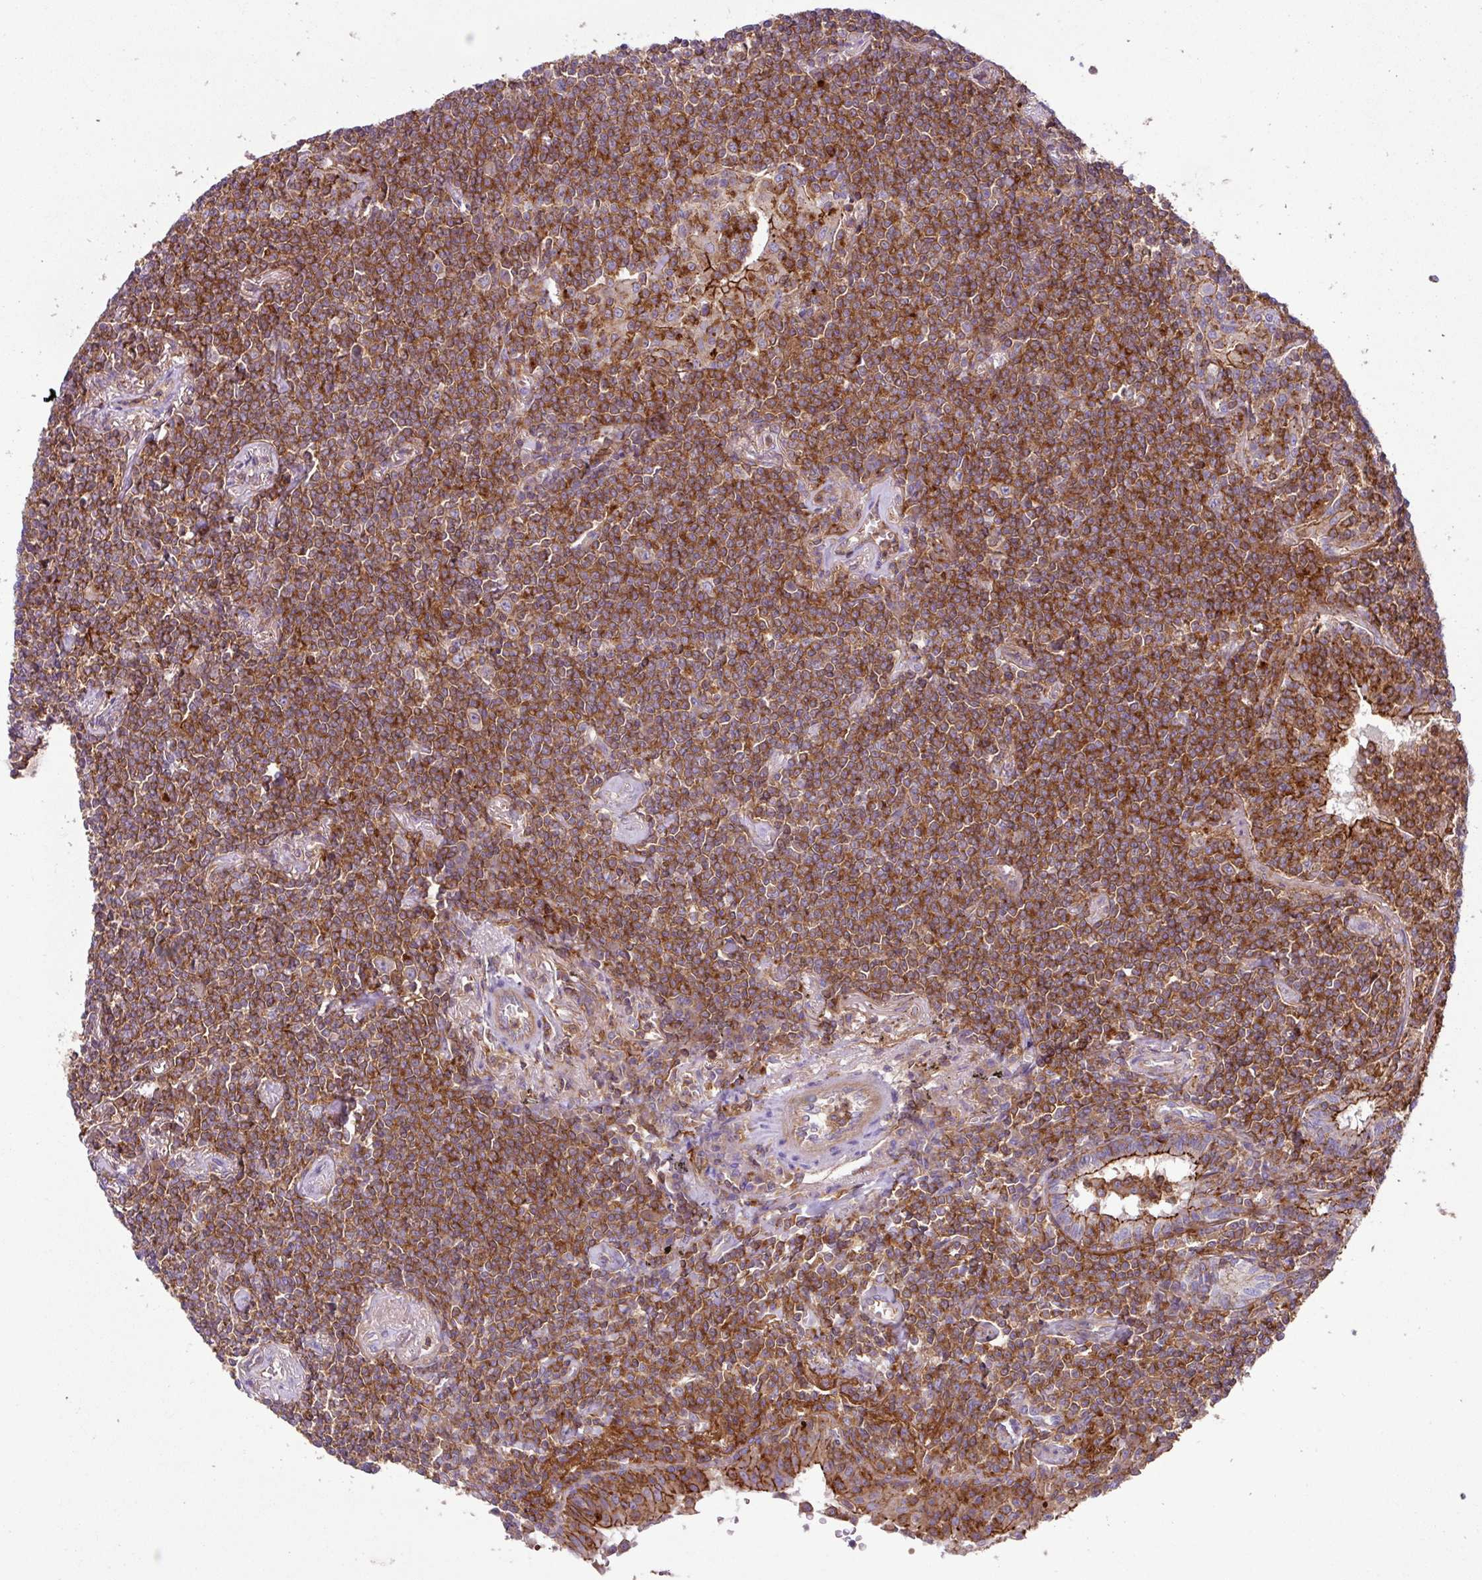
{"staining": {"intensity": "strong", "quantity": ">75%", "location": "cytoplasmic/membranous"}, "tissue": "lymphoma", "cell_type": "Tumor cells", "image_type": "cancer", "snomed": [{"axis": "morphology", "description": "Malignant lymphoma, non-Hodgkin's type, Low grade"}, {"axis": "topography", "description": "Lung"}], "caption": "High-power microscopy captured an IHC micrograph of low-grade malignant lymphoma, non-Hodgkin's type, revealing strong cytoplasmic/membranous positivity in approximately >75% of tumor cells.", "gene": "RIC1", "patient": {"sex": "female", "age": 71}}